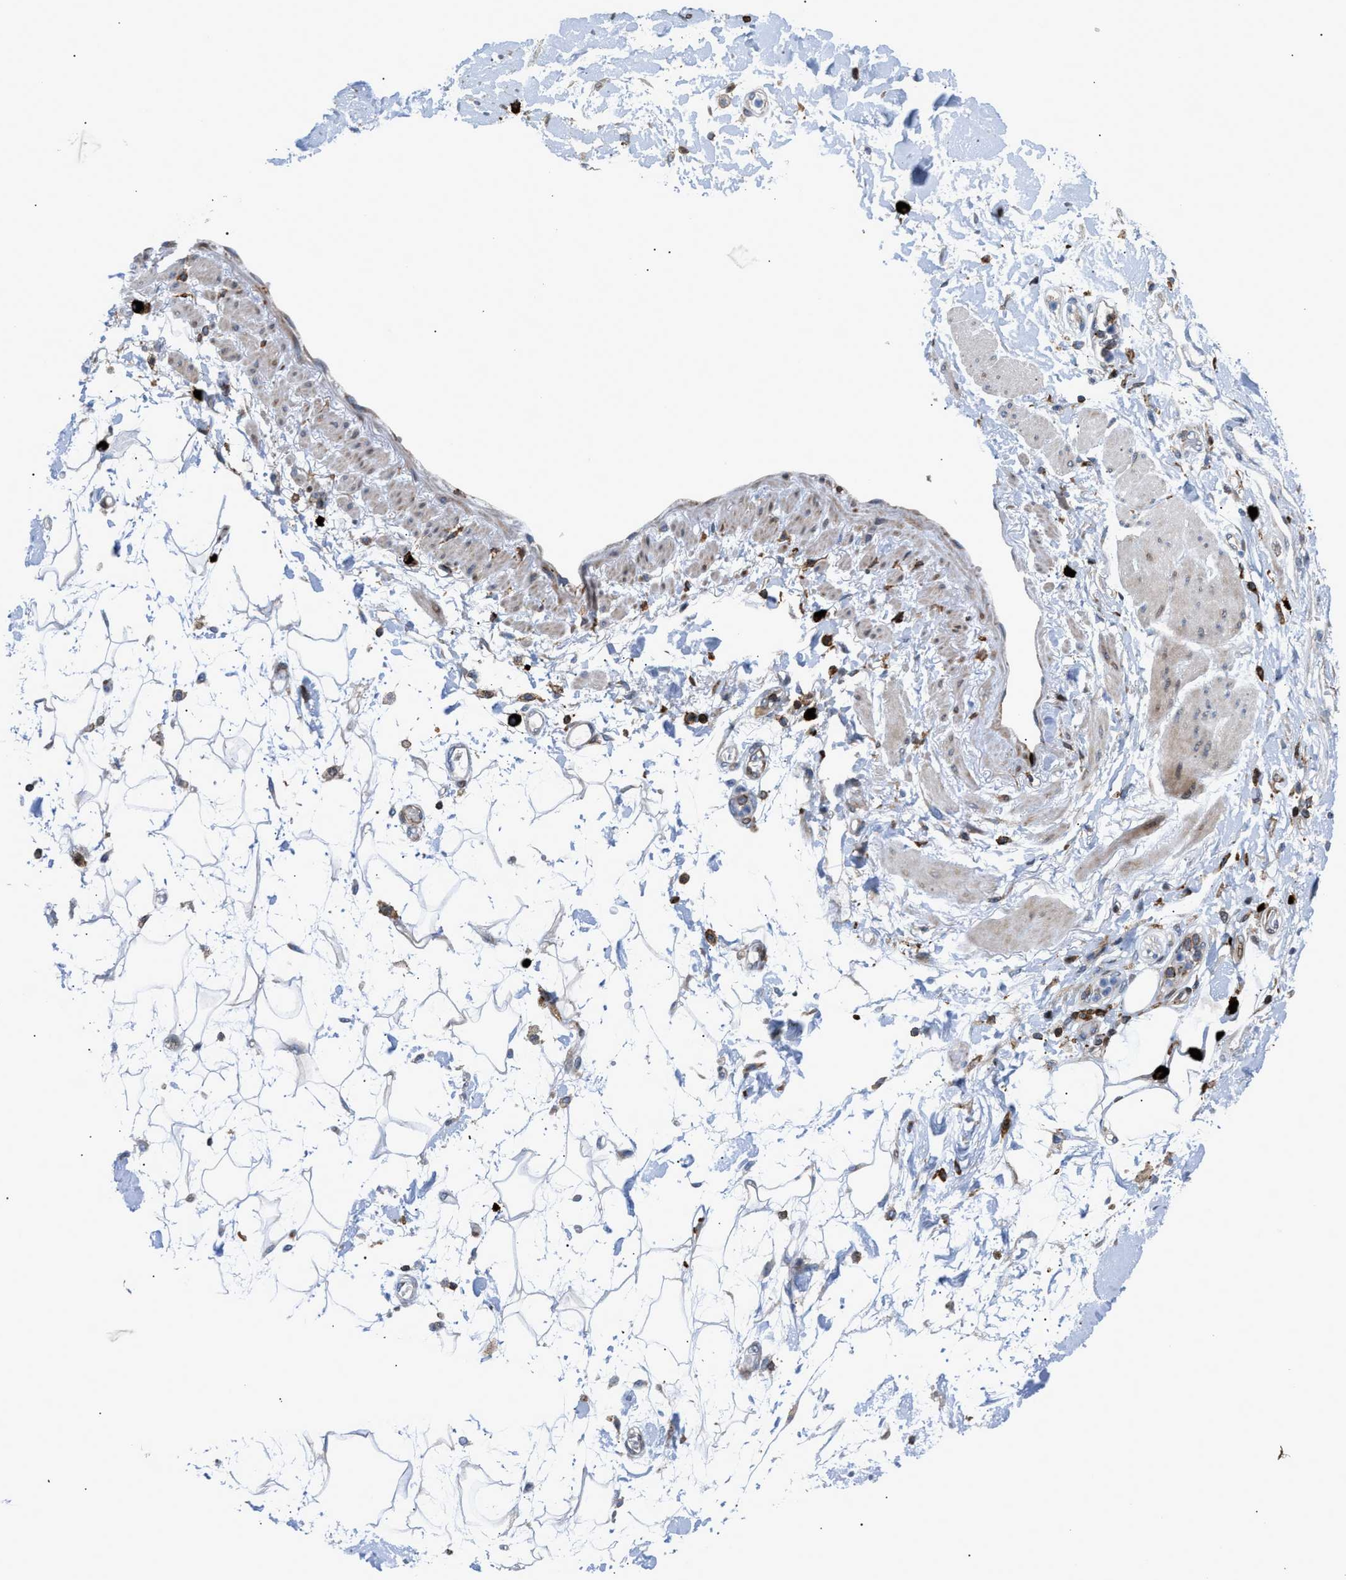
{"staining": {"intensity": "negative", "quantity": "none", "location": "nuclear"}, "tissue": "adipose tissue", "cell_type": "Adipocytes", "image_type": "normal", "snomed": [{"axis": "morphology", "description": "Normal tissue, NOS"}, {"axis": "morphology", "description": "Adenocarcinoma, NOS"}, {"axis": "topography", "description": "Duodenum"}, {"axis": "topography", "description": "Peripheral nerve tissue"}], "caption": "DAB immunohistochemical staining of normal adipose tissue reveals no significant positivity in adipocytes. (Brightfield microscopy of DAB IHC at high magnification).", "gene": "ATP9A", "patient": {"sex": "female", "age": 60}}